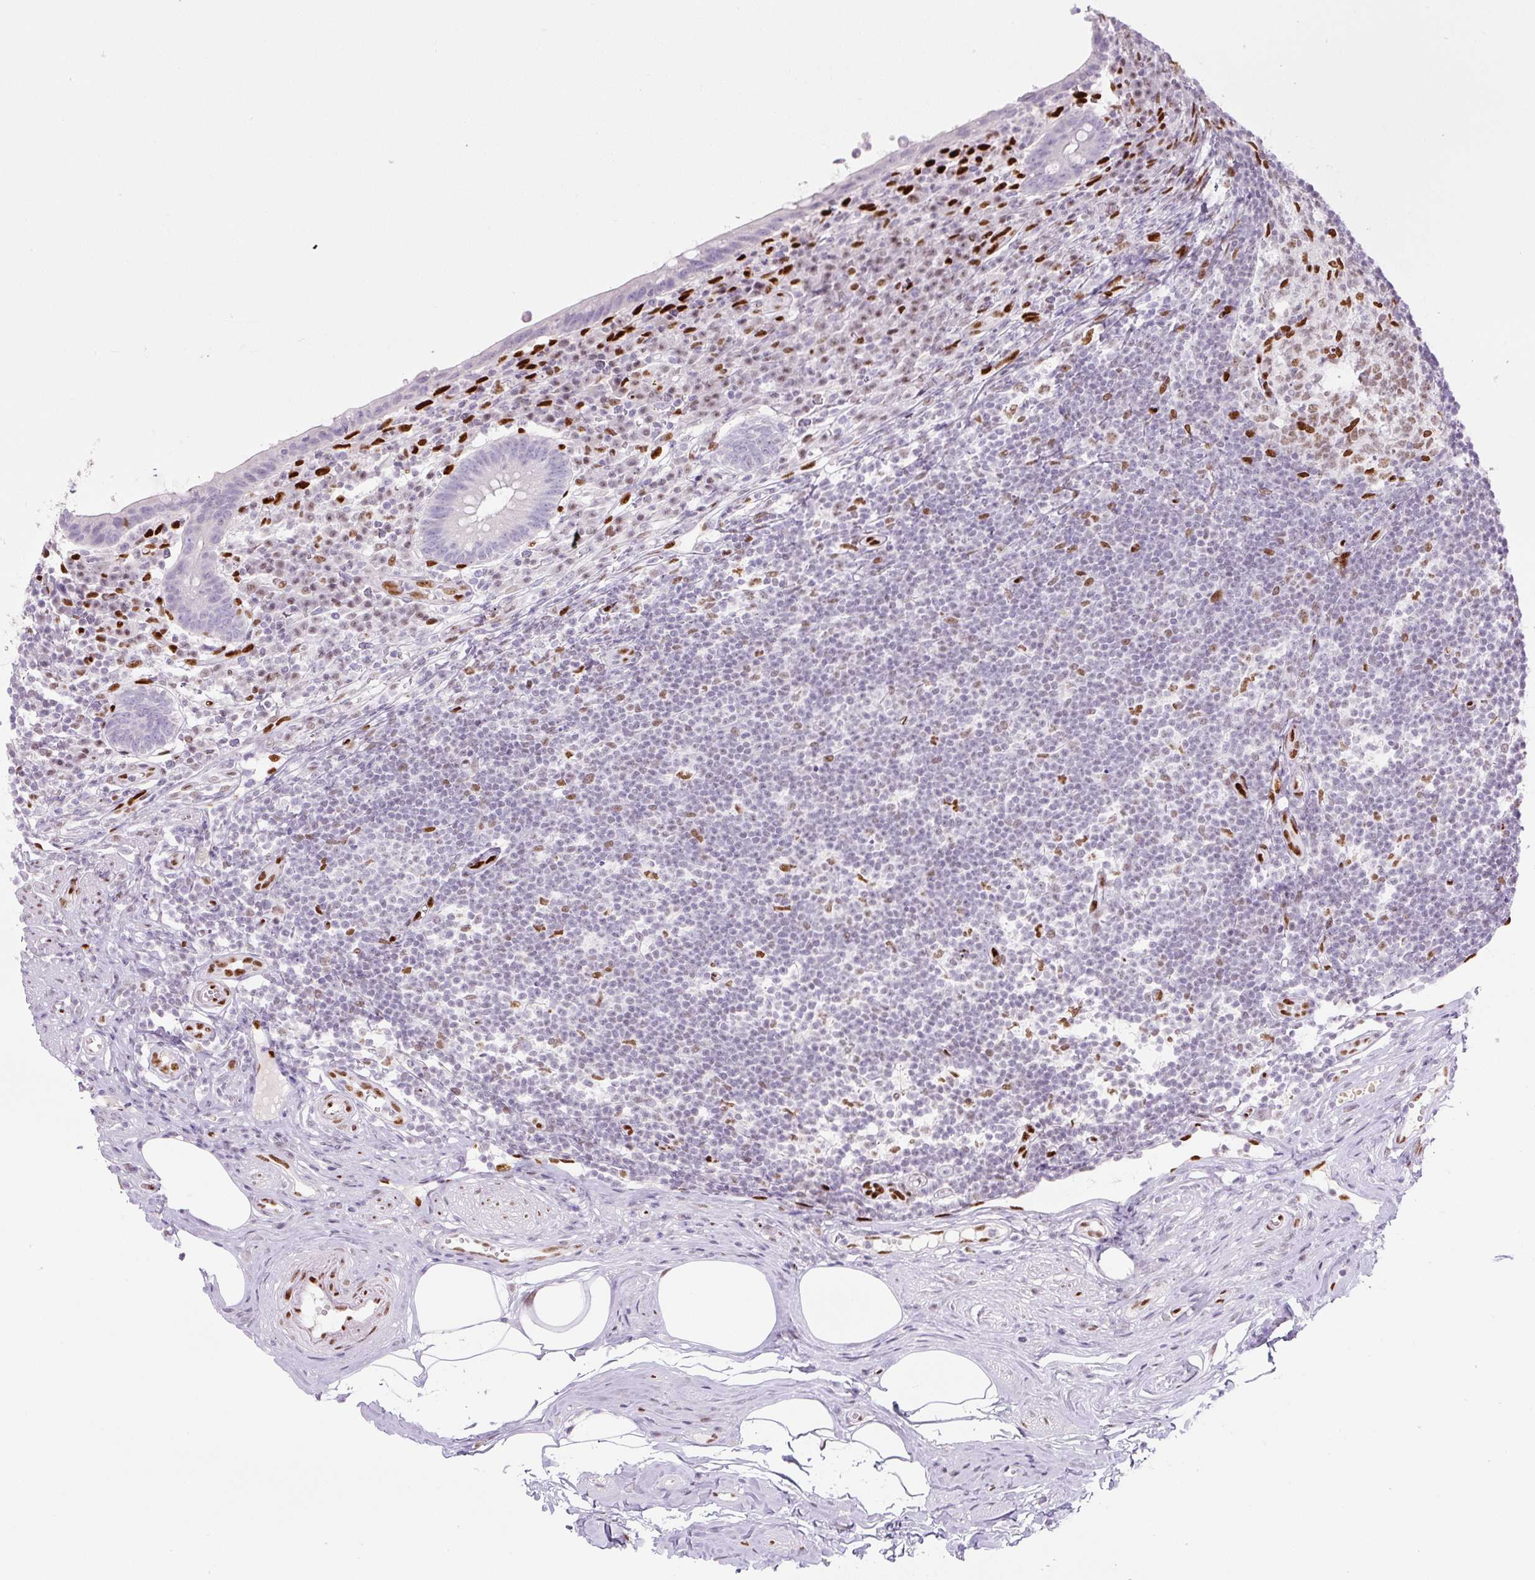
{"staining": {"intensity": "negative", "quantity": "none", "location": "none"}, "tissue": "appendix", "cell_type": "Glandular cells", "image_type": "normal", "snomed": [{"axis": "morphology", "description": "Normal tissue, NOS"}, {"axis": "topography", "description": "Appendix"}], "caption": "IHC of benign appendix demonstrates no positivity in glandular cells.", "gene": "ZEB1", "patient": {"sex": "female", "age": 56}}